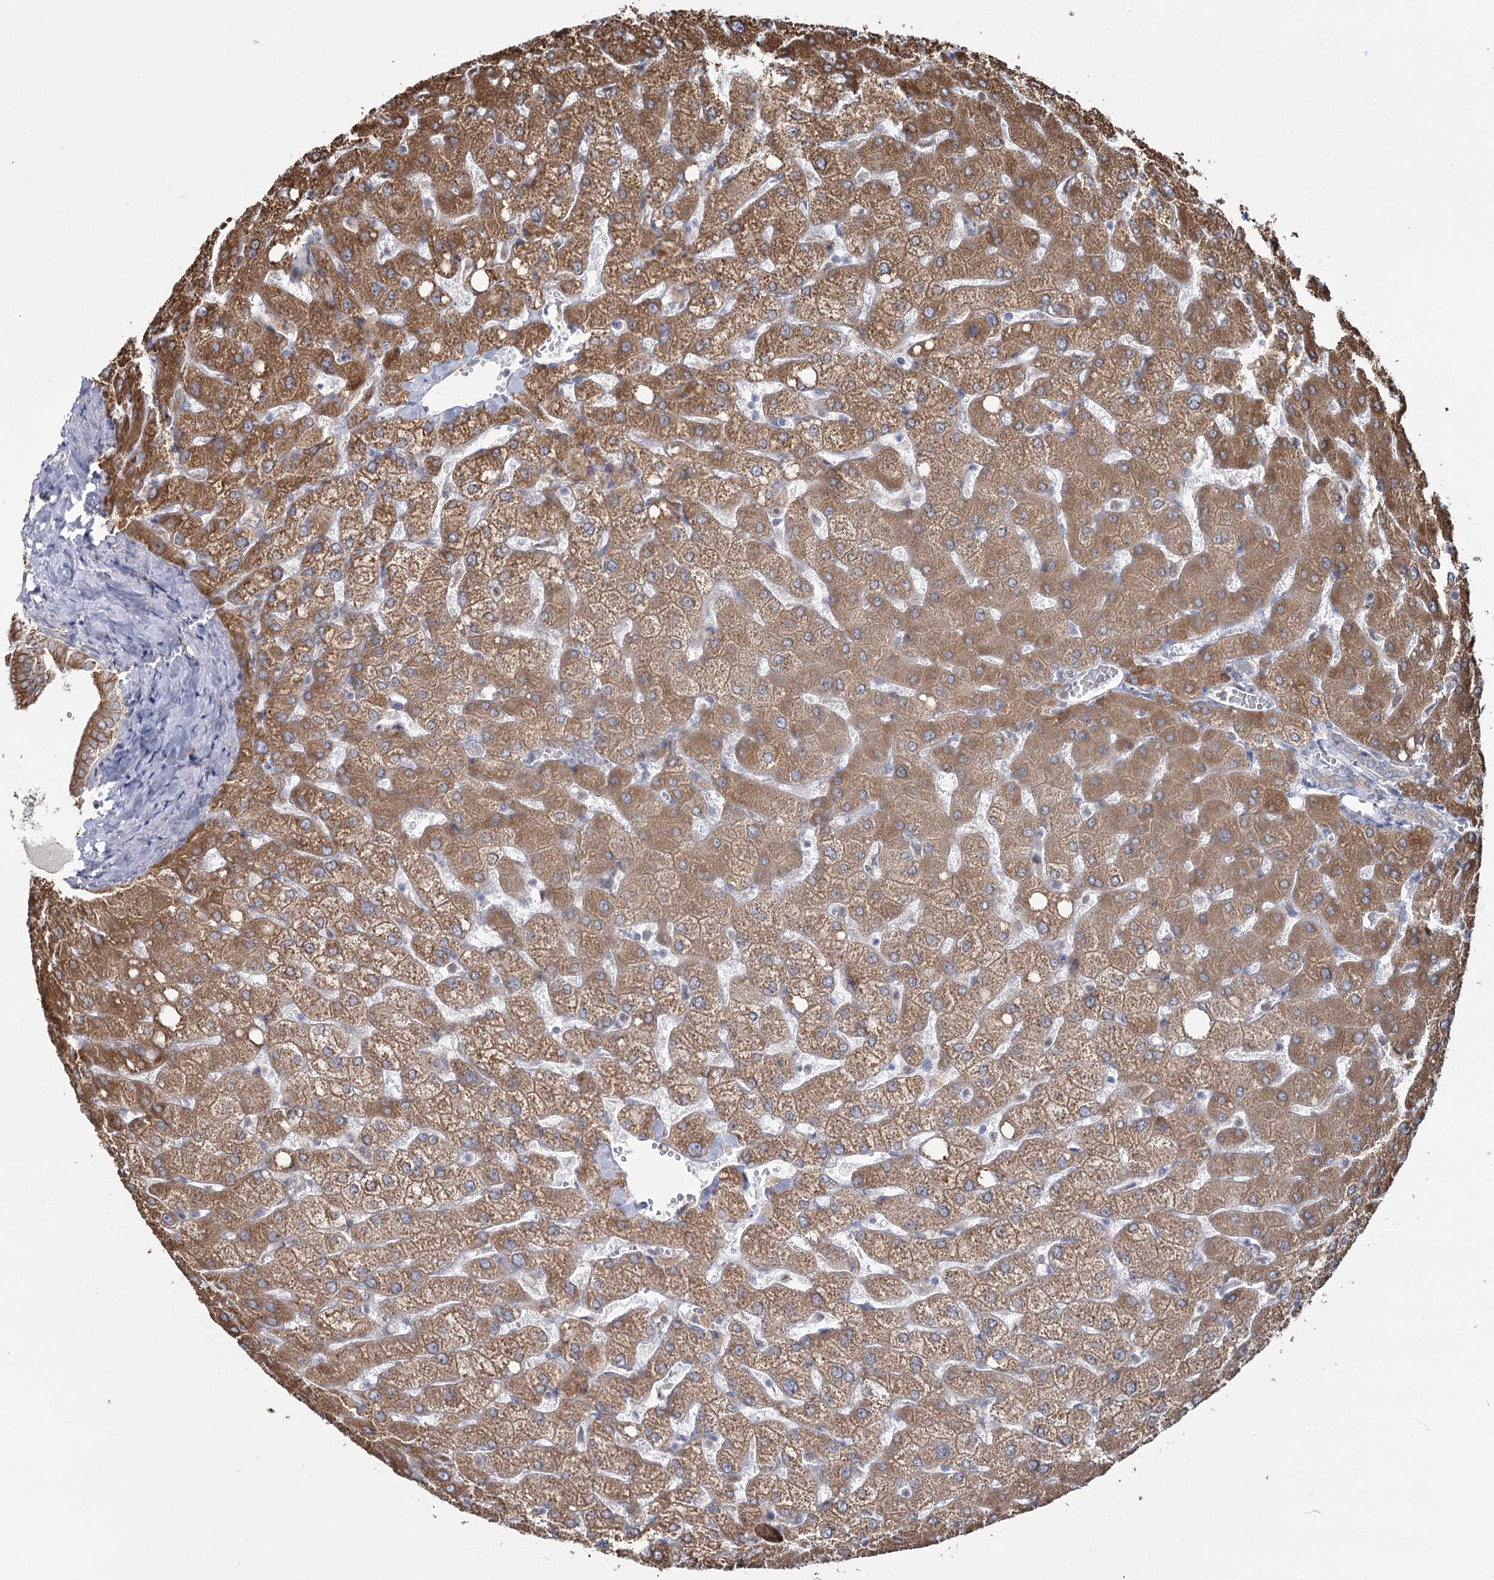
{"staining": {"intensity": "negative", "quantity": "none", "location": "none"}, "tissue": "liver", "cell_type": "Cholangiocytes", "image_type": "normal", "snomed": [{"axis": "morphology", "description": "Normal tissue, NOS"}, {"axis": "topography", "description": "Liver"}], "caption": "High power microscopy micrograph of an immunohistochemistry (IHC) image of benign liver, revealing no significant staining in cholangiocytes.", "gene": "ZCCHC9", "patient": {"sex": "female", "age": 54}}